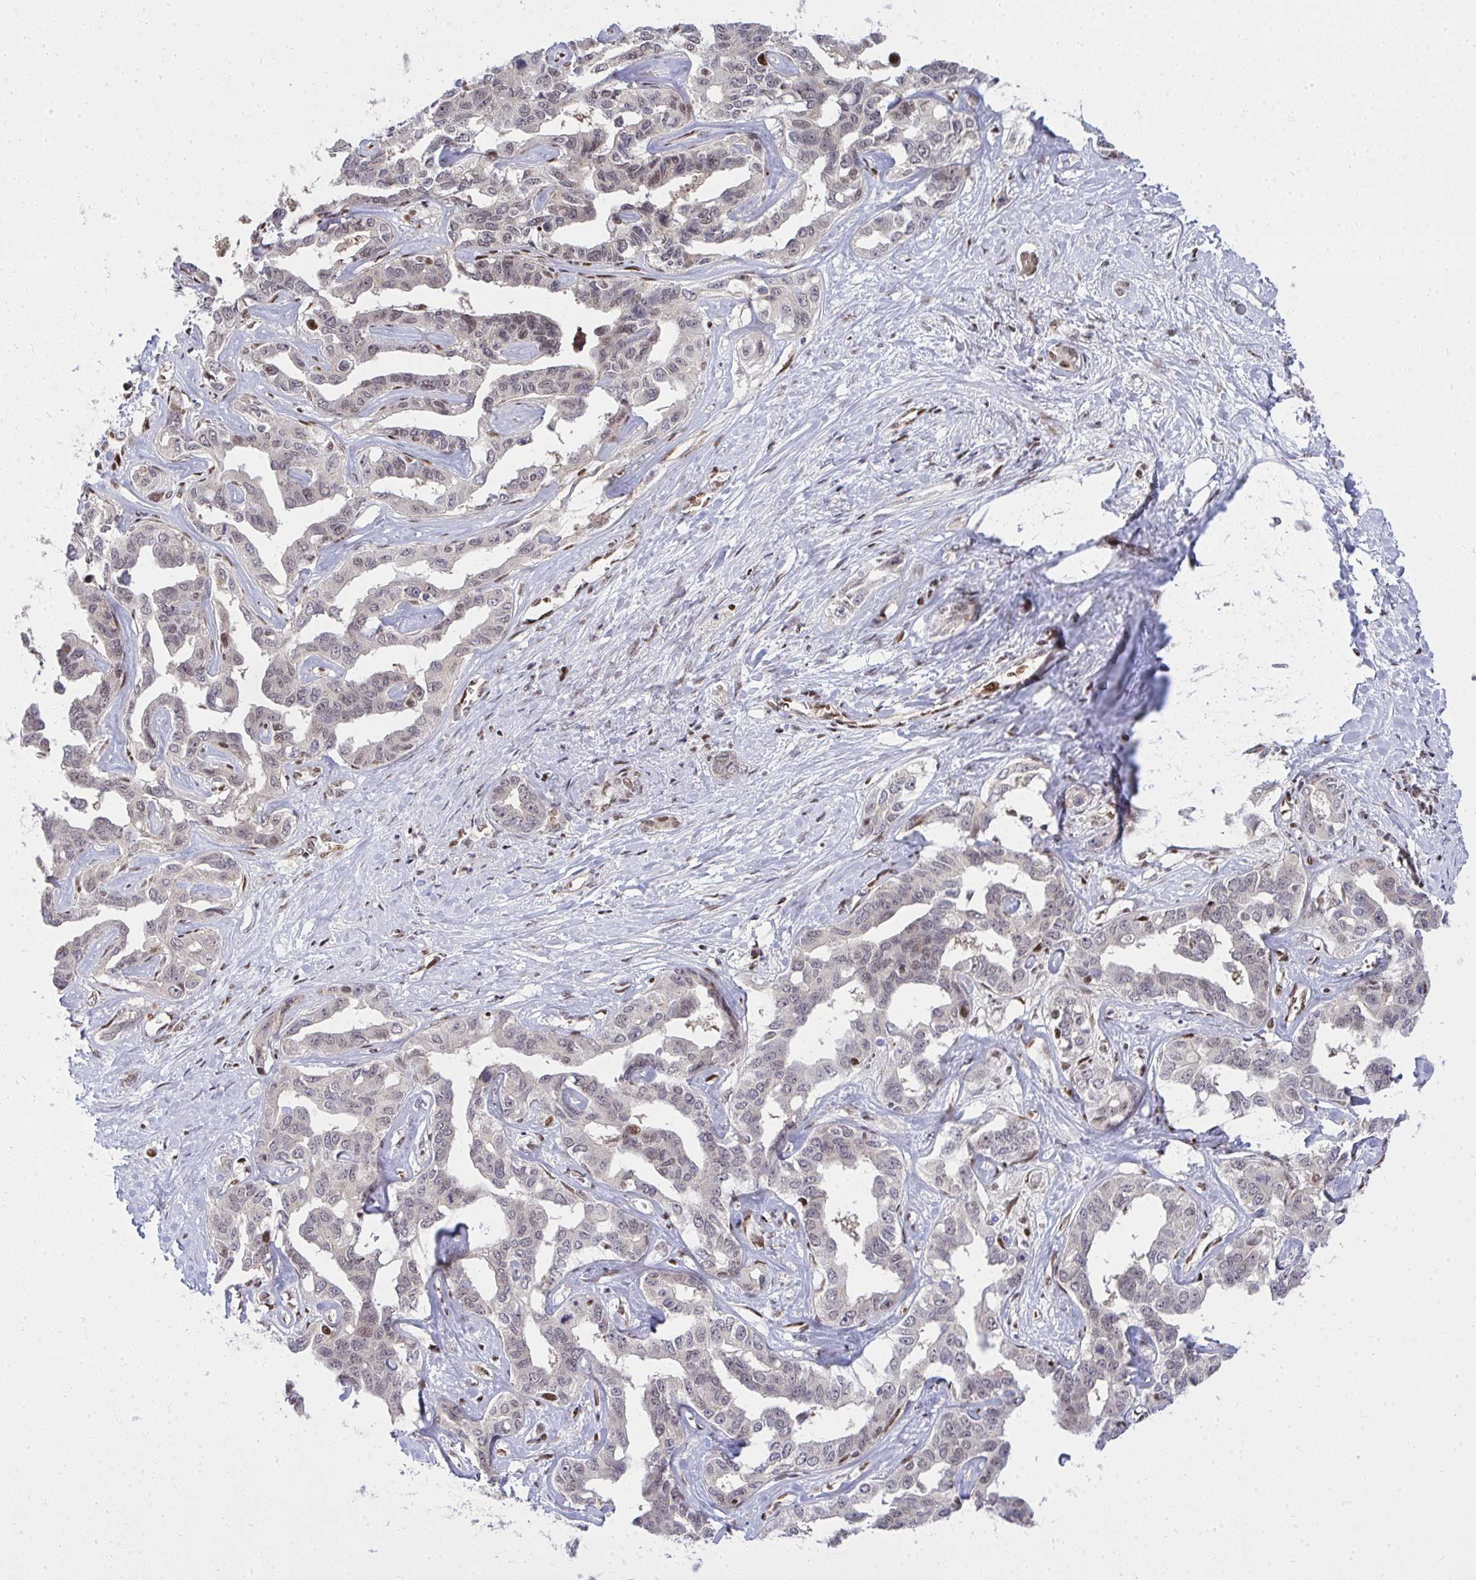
{"staining": {"intensity": "moderate", "quantity": "<25%", "location": "nuclear"}, "tissue": "liver cancer", "cell_type": "Tumor cells", "image_type": "cancer", "snomed": [{"axis": "morphology", "description": "Cholangiocarcinoma"}, {"axis": "topography", "description": "Liver"}], "caption": "A micrograph showing moderate nuclear positivity in approximately <25% of tumor cells in liver cancer (cholangiocarcinoma), as visualized by brown immunohistochemical staining.", "gene": "PIGY", "patient": {"sex": "male", "age": 59}}